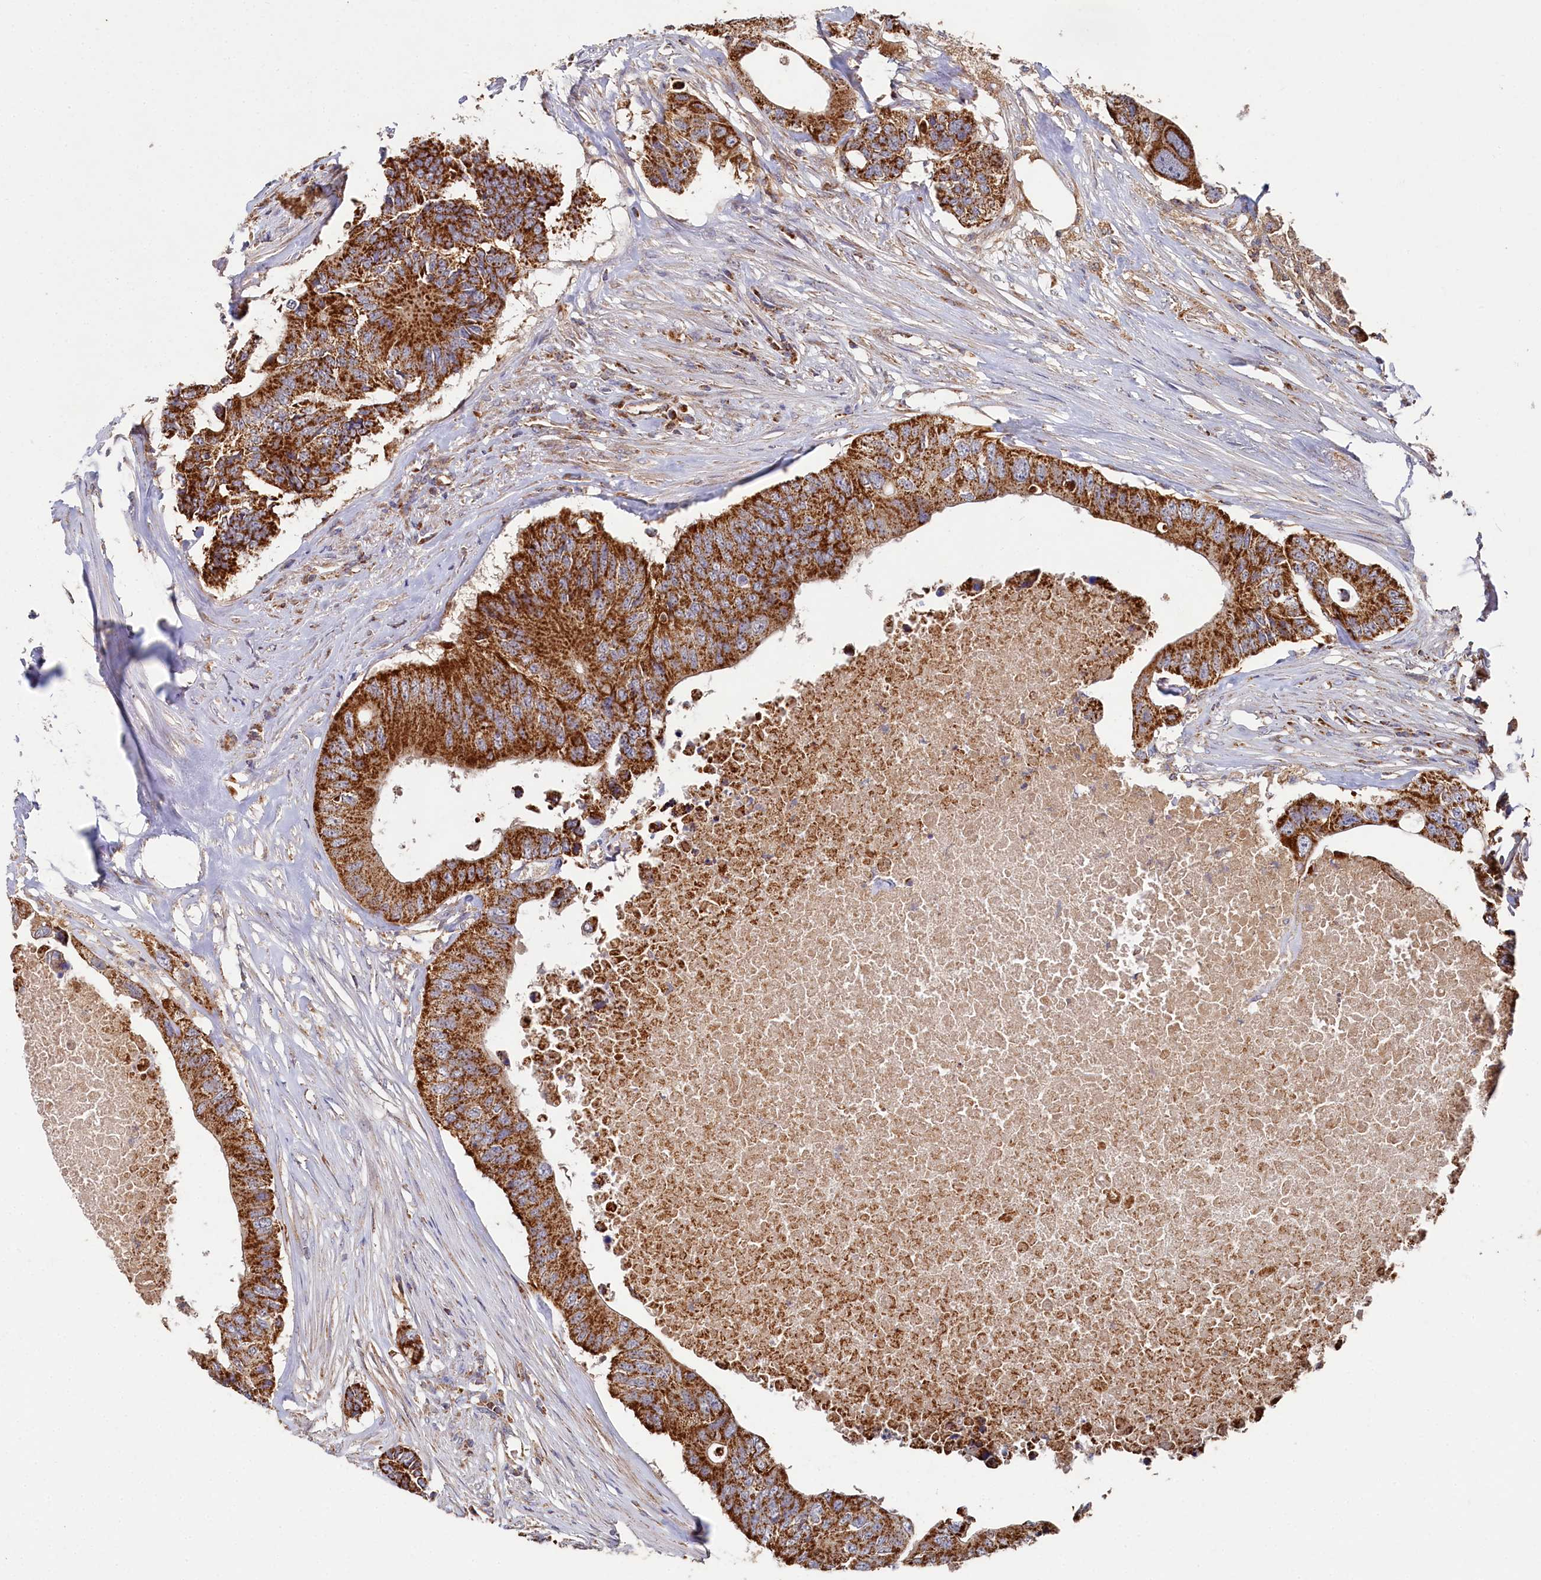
{"staining": {"intensity": "strong", "quantity": ">75%", "location": "cytoplasmic/membranous"}, "tissue": "colorectal cancer", "cell_type": "Tumor cells", "image_type": "cancer", "snomed": [{"axis": "morphology", "description": "Adenocarcinoma, NOS"}, {"axis": "topography", "description": "Colon"}], "caption": "Immunohistochemical staining of colorectal cancer displays strong cytoplasmic/membranous protein positivity in approximately >75% of tumor cells.", "gene": "HAUS2", "patient": {"sex": "male", "age": 71}}